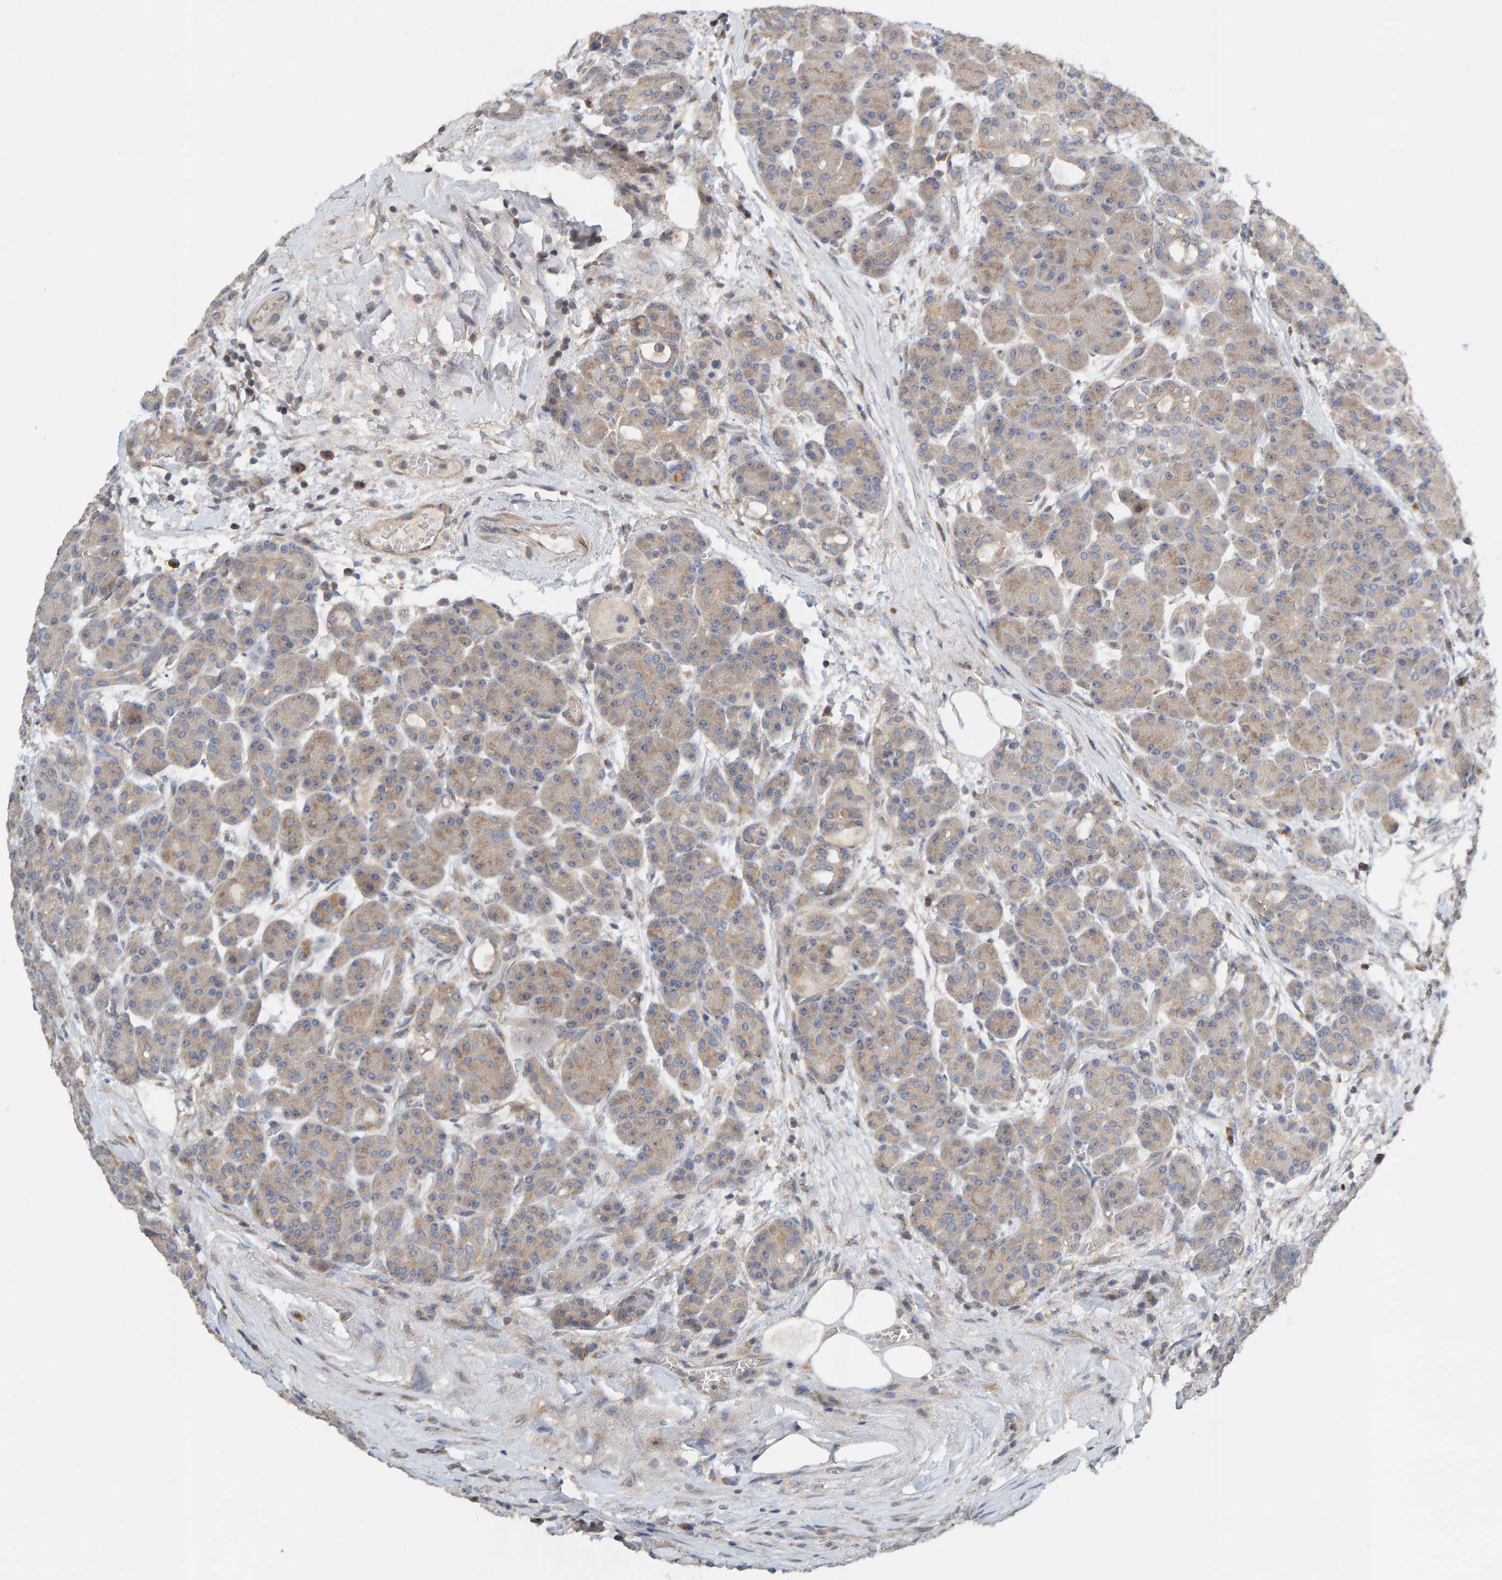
{"staining": {"intensity": "weak", "quantity": ">75%", "location": "cytoplasmic/membranous"}, "tissue": "pancreas", "cell_type": "Exocrine glandular cells", "image_type": "normal", "snomed": [{"axis": "morphology", "description": "Normal tissue, NOS"}, {"axis": "topography", "description": "Pancreas"}], "caption": "Immunohistochemical staining of normal human pancreas reveals weak cytoplasmic/membranous protein positivity in about >75% of exocrine glandular cells. The protein of interest is stained brown, and the nuclei are stained in blue (DAB IHC with brightfield microscopy, high magnification).", "gene": "CCM2", "patient": {"sex": "male", "age": 63}}